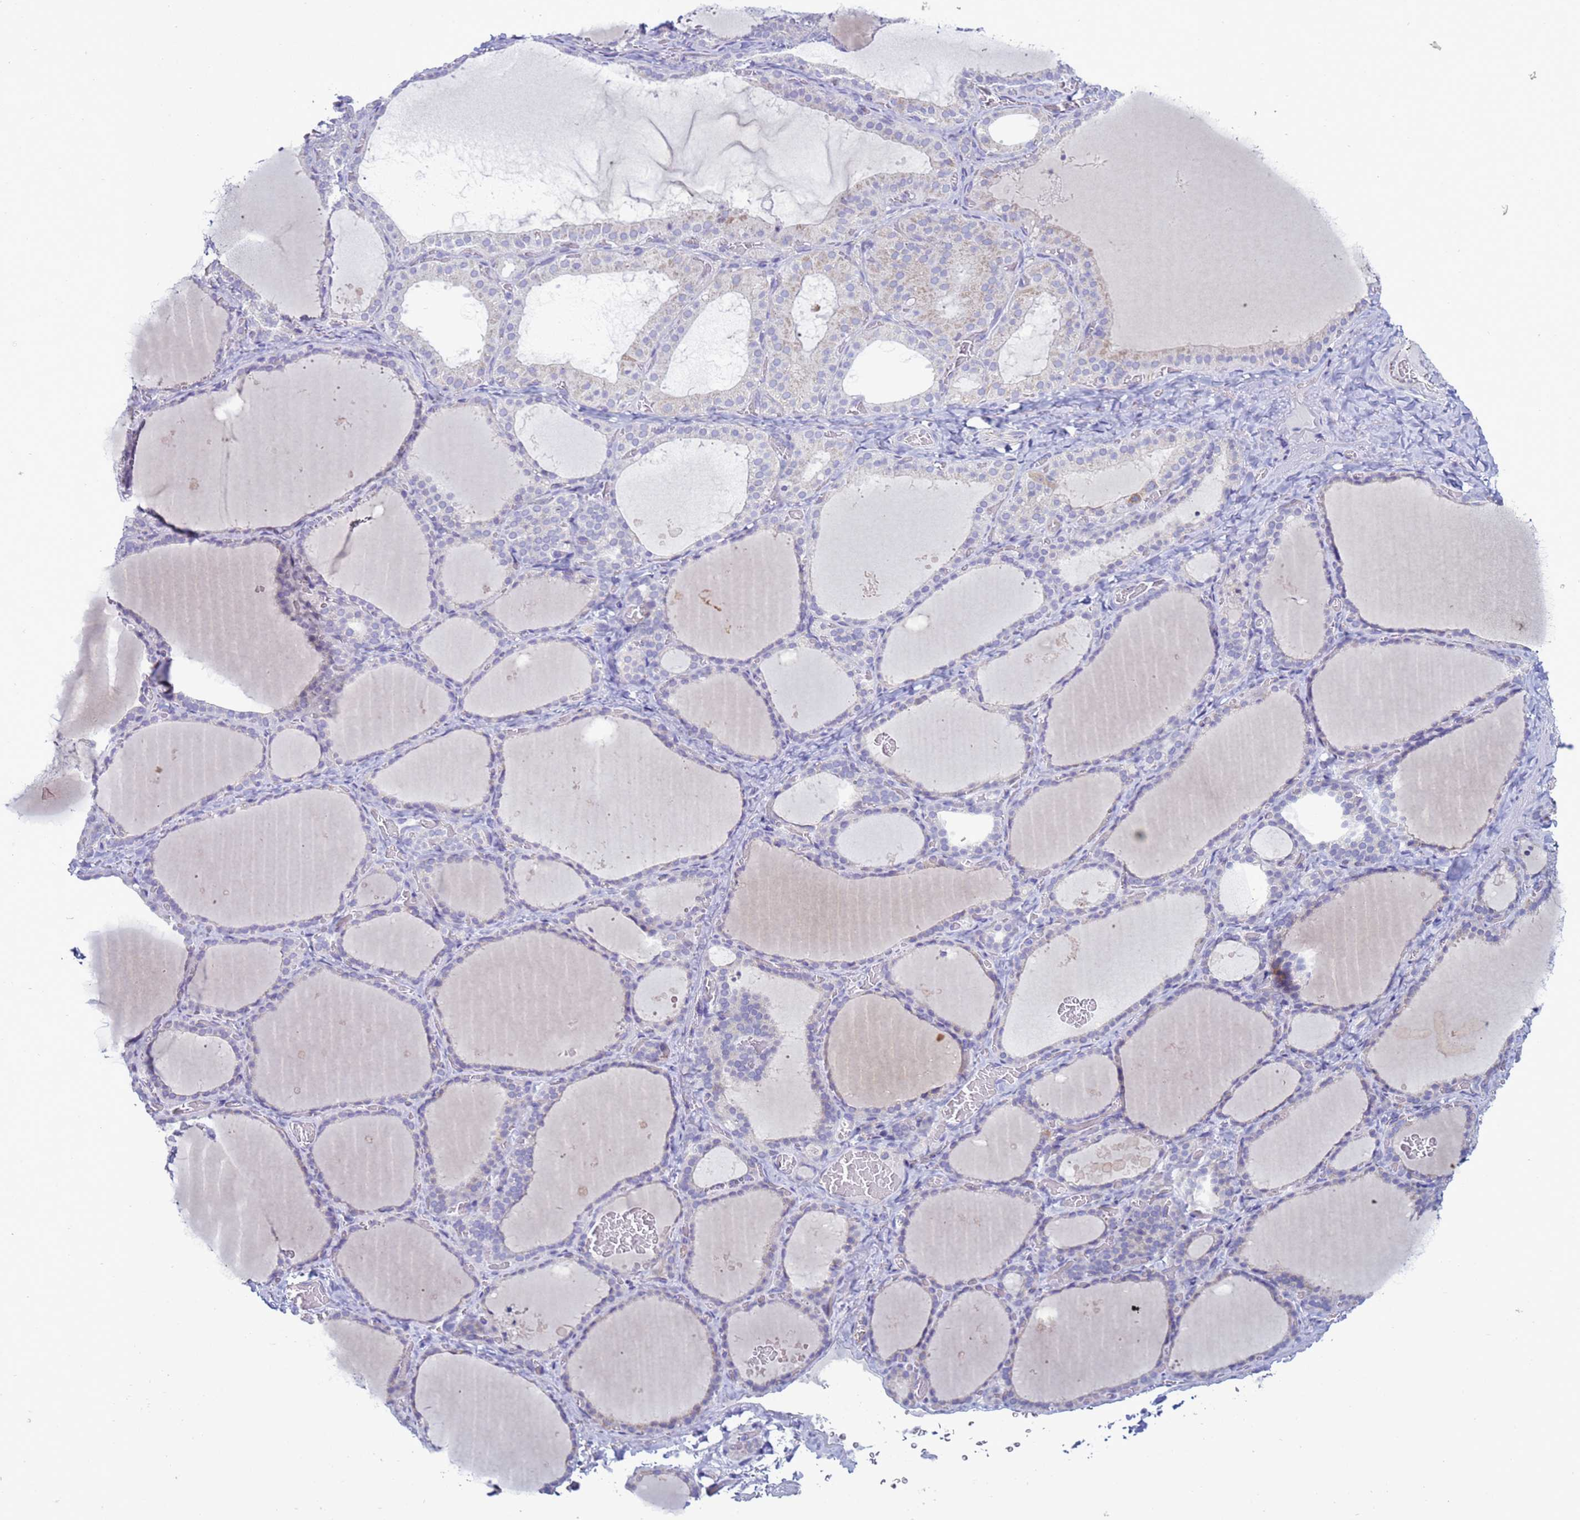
{"staining": {"intensity": "negative", "quantity": "none", "location": "none"}, "tissue": "thyroid gland", "cell_type": "Glandular cells", "image_type": "normal", "snomed": [{"axis": "morphology", "description": "Normal tissue, NOS"}, {"axis": "topography", "description": "Thyroid gland"}], "caption": "This is an immunohistochemistry micrograph of unremarkable human thyroid gland. There is no staining in glandular cells.", "gene": "ABHD17B", "patient": {"sex": "female", "age": 39}}